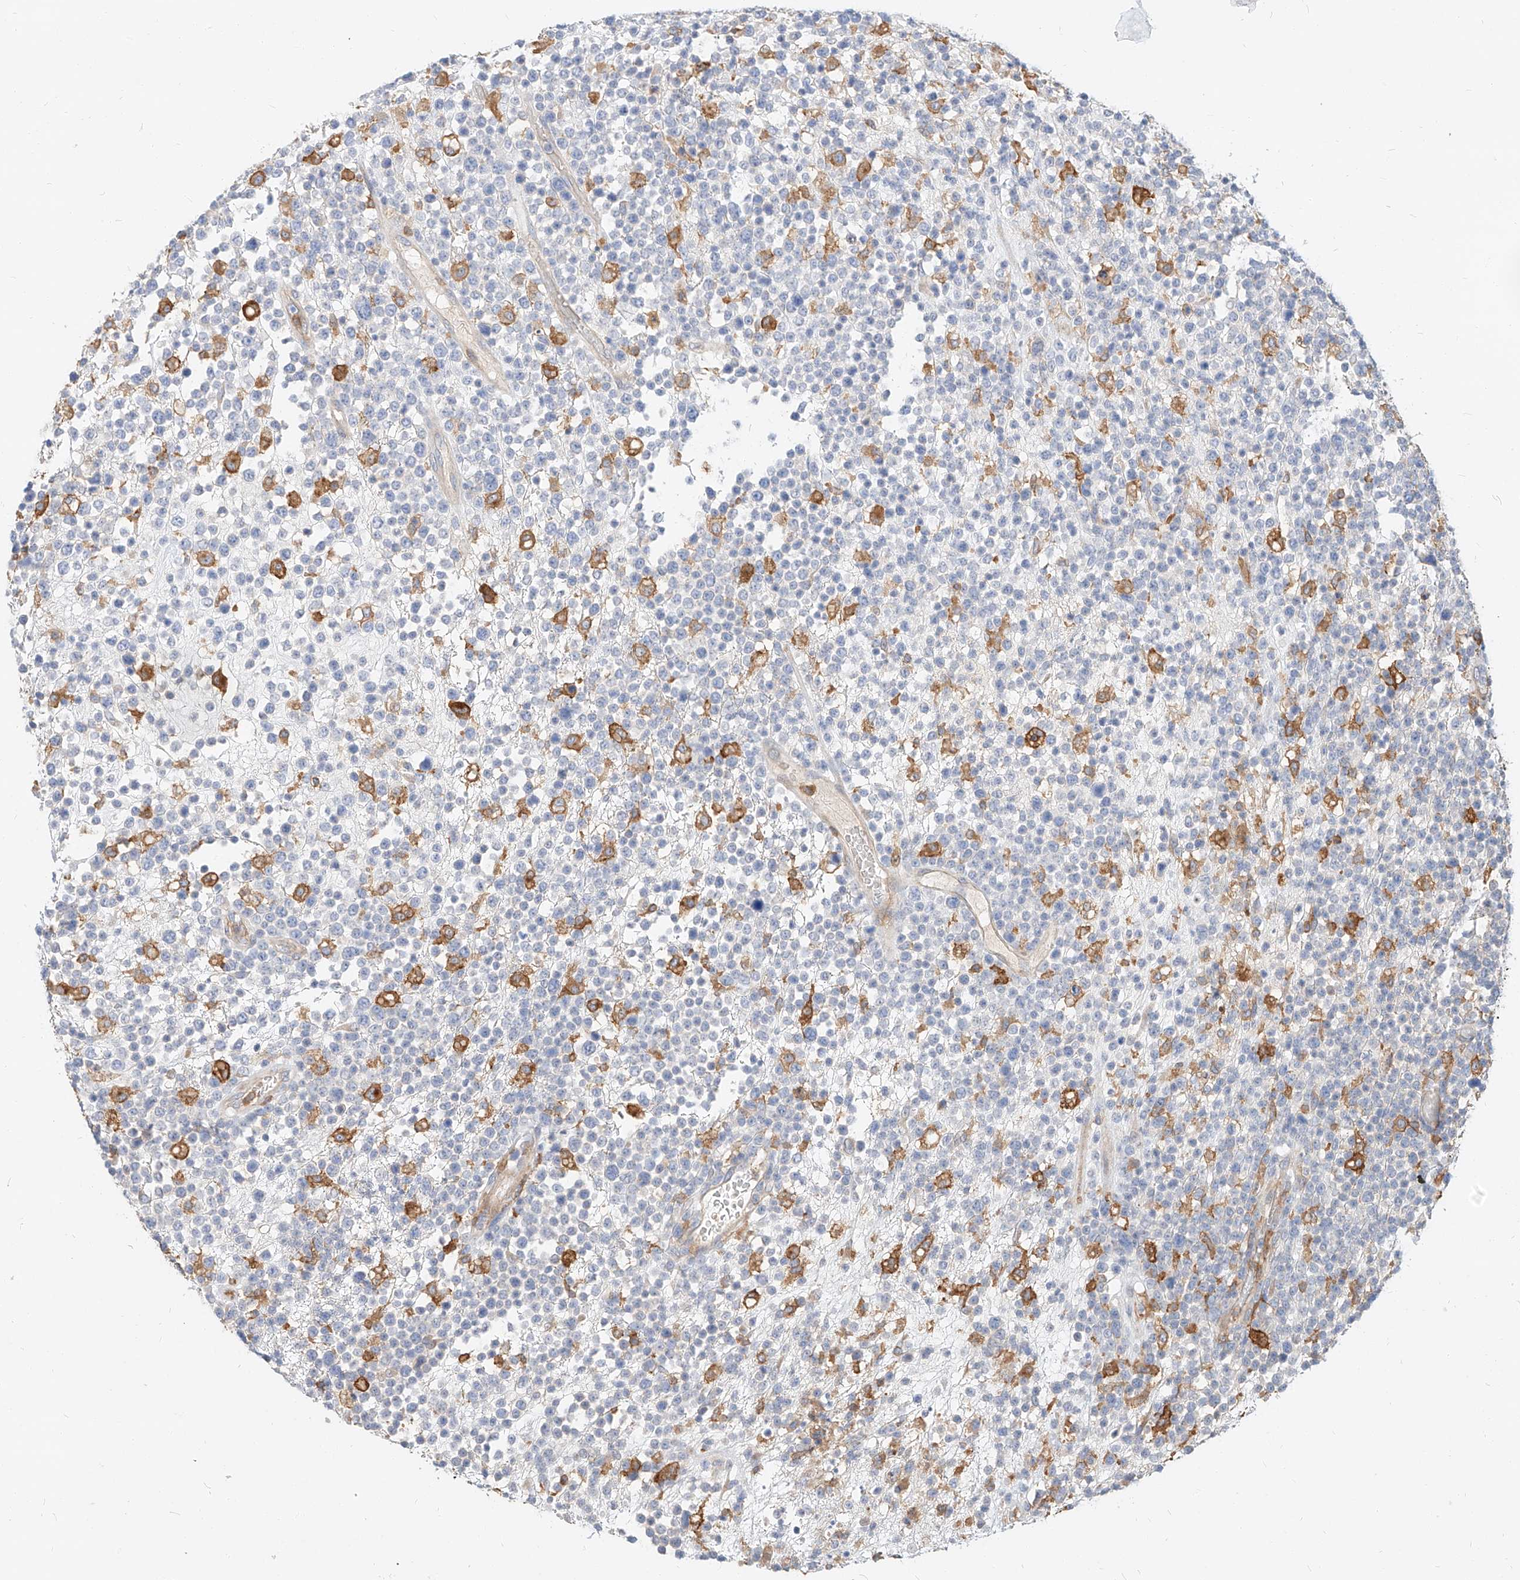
{"staining": {"intensity": "negative", "quantity": "none", "location": "none"}, "tissue": "lymphoma", "cell_type": "Tumor cells", "image_type": "cancer", "snomed": [{"axis": "morphology", "description": "Malignant lymphoma, non-Hodgkin's type, High grade"}, {"axis": "topography", "description": "Colon"}], "caption": "There is no significant staining in tumor cells of lymphoma.", "gene": "NFAM1", "patient": {"sex": "female", "age": 53}}